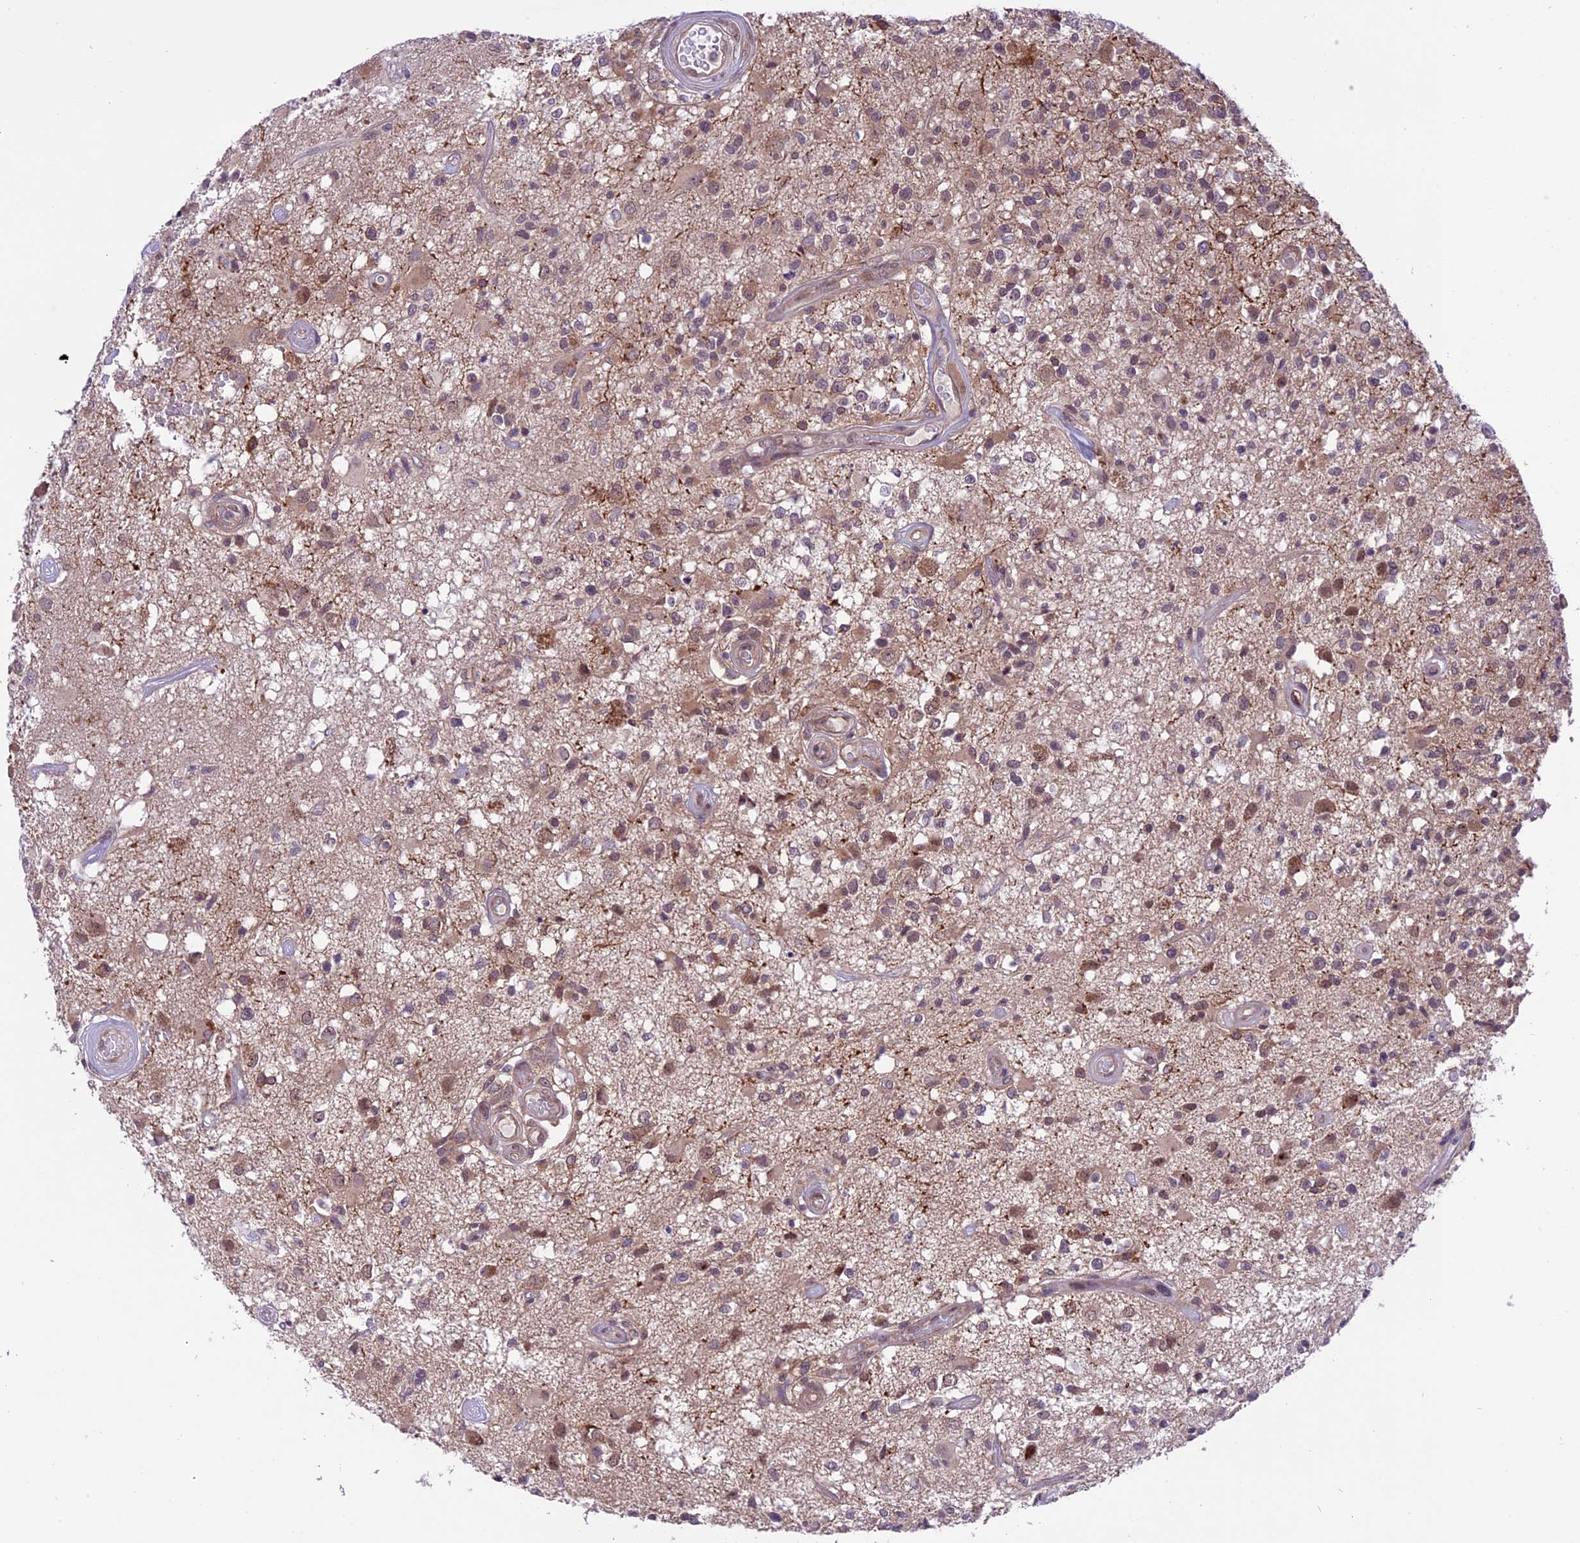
{"staining": {"intensity": "weak", "quantity": "25%-75%", "location": "cytoplasmic/membranous,nuclear"}, "tissue": "glioma", "cell_type": "Tumor cells", "image_type": "cancer", "snomed": [{"axis": "morphology", "description": "Glioma, malignant, High grade"}, {"axis": "morphology", "description": "Glioblastoma, NOS"}, {"axis": "topography", "description": "Brain"}], "caption": "Protein staining of glioma tissue displays weak cytoplasmic/membranous and nuclear staining in approximately 25%-75% of tumor cells. (DAB (3,3'-diaminobenzidine) IHC with brightfield microscopy, high magnification).", "gene": "SPRED1", "patient": {"sex": "male", "age": 60}}